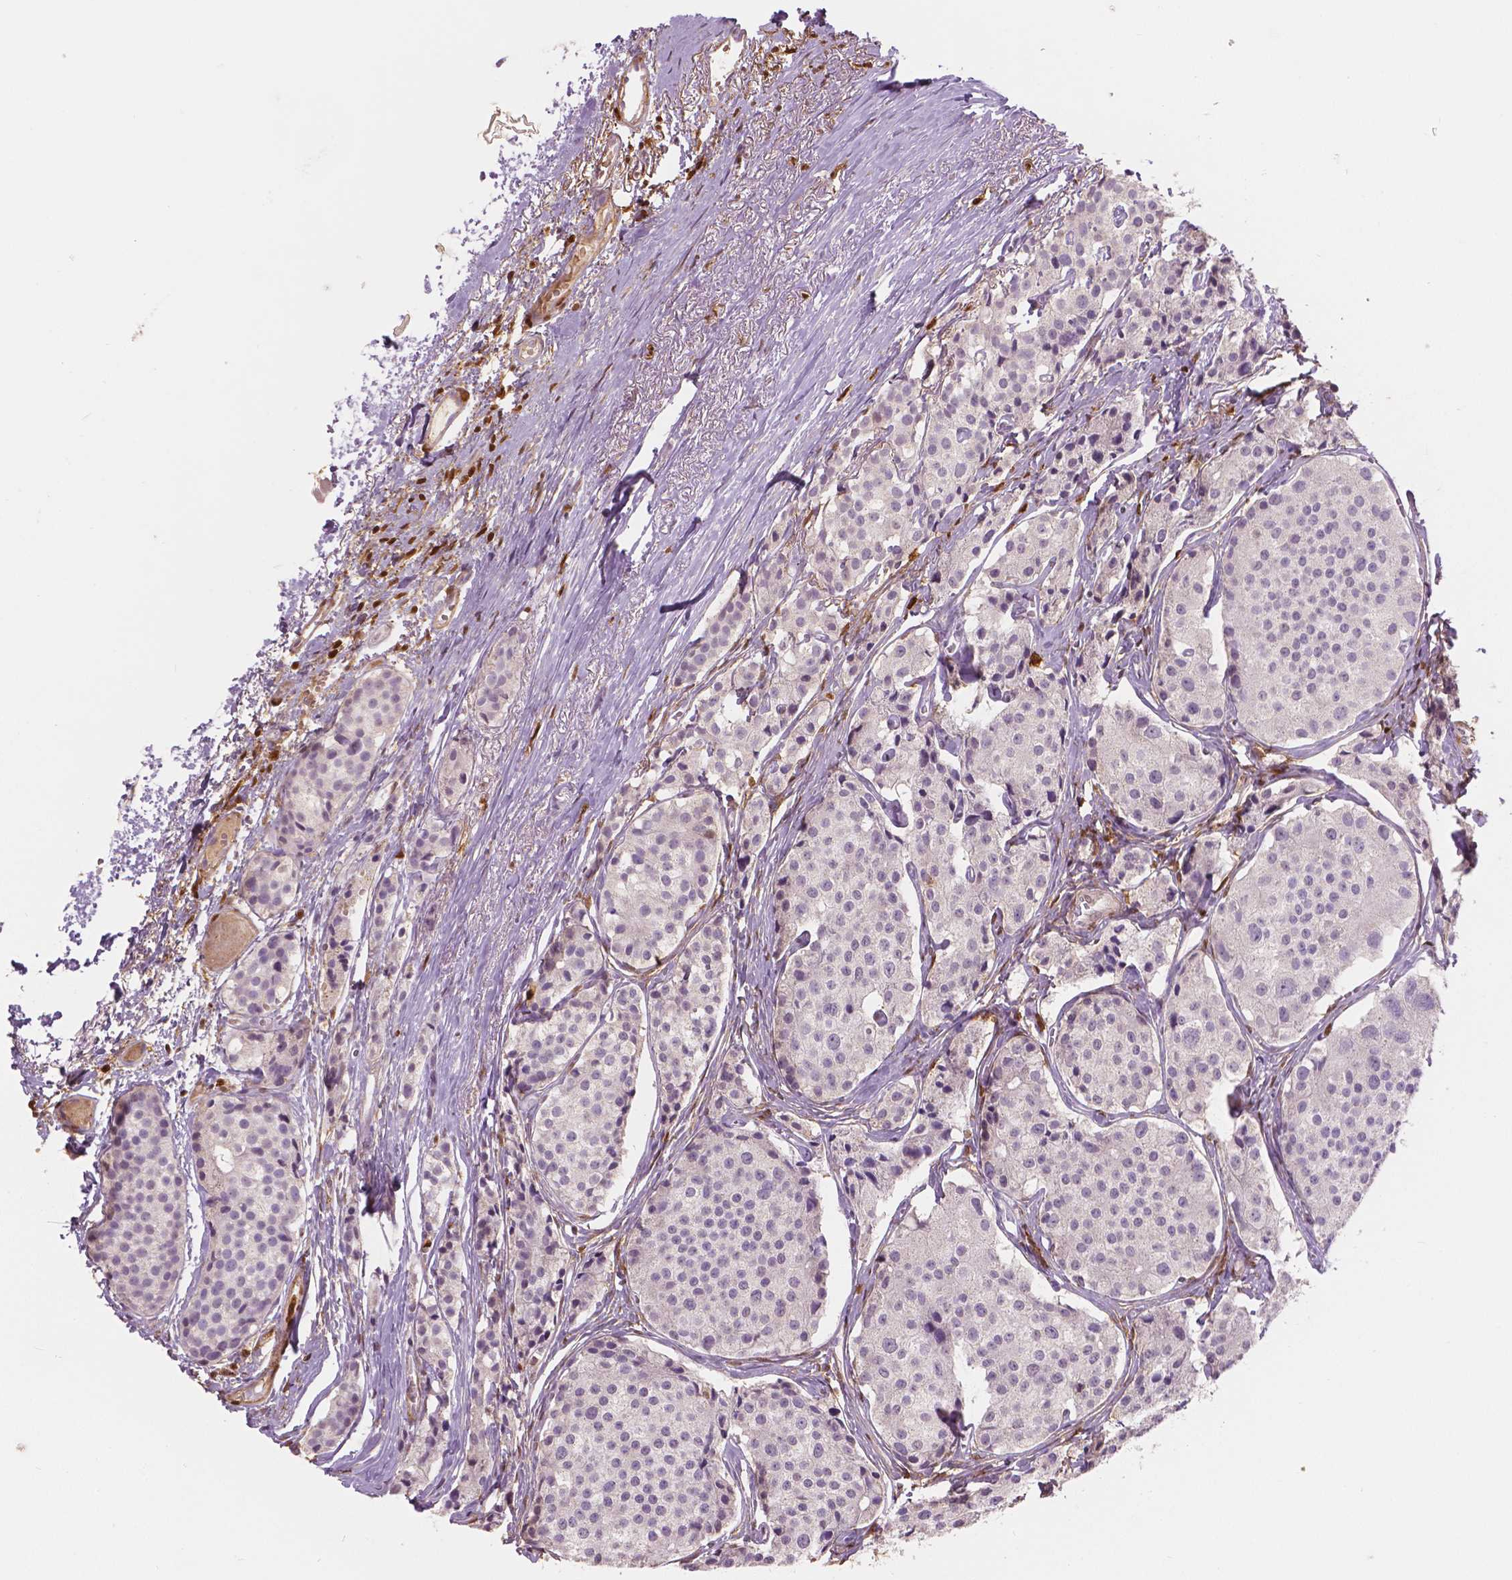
{"staining": {"intensity": "negative", "quantity": "none", "location": "none"}, "tissue": "carcinoid", "cell_type": "Tumor cells", "image_type": "cancer", "snomed": [{"axis": "morphology", "description": "Carcinoid, malignant, NOS"}, {"axis": "topography", "description": "Small intestine"}], "caption": "Carcinoid (malignant) stained for a protein using immunohistochemistry (IHC) shows no expression tumor cells.", "gene": "S100A4", "patient": {"sex": "female", "age": 65}}